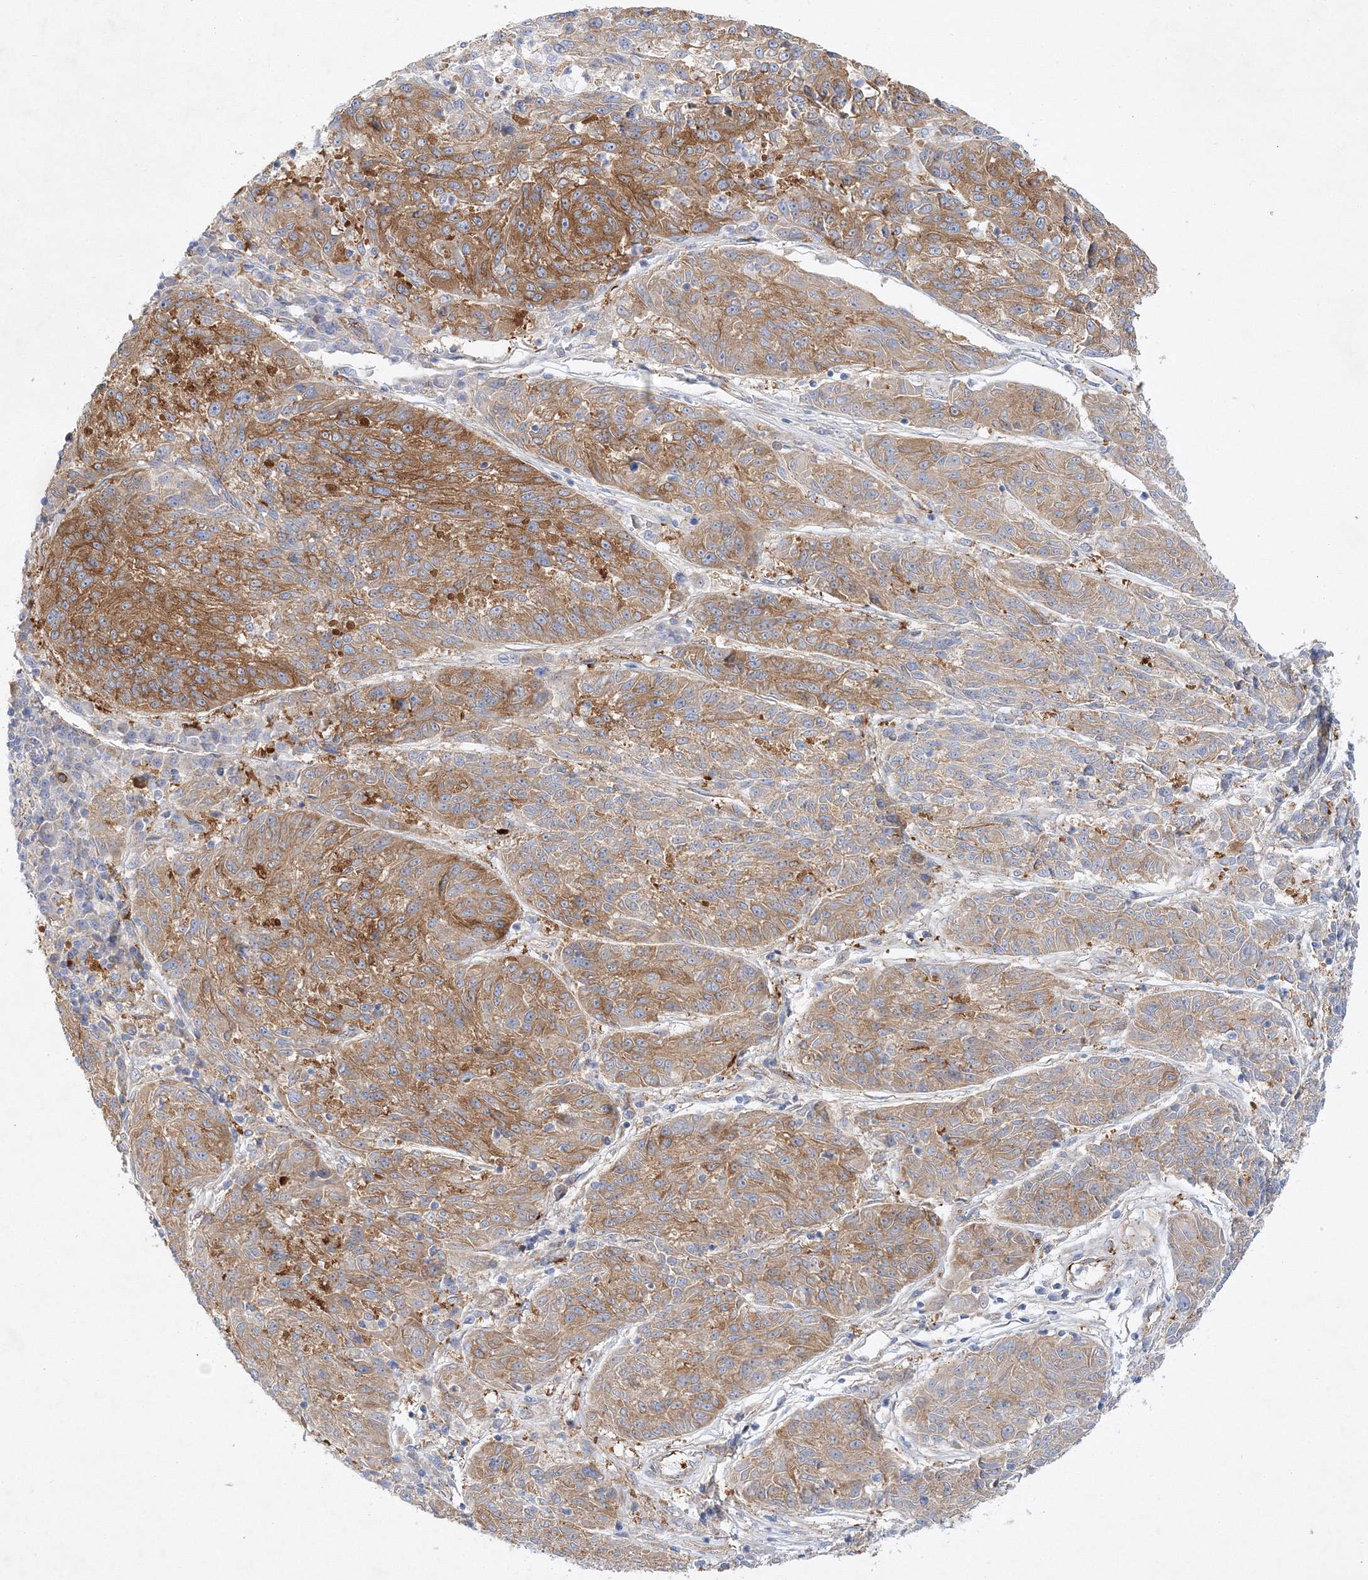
{"staining": {"intensity": "moderate", "quantity": "25%-75%", "location": "cytoplasmic/membranous"}, "tissue": "melanoma", "cell_type": "Tumor cells", "image_type": "cancer", "snomed": [{"axis": "morphology", "description": "Malignant melanoma, NOS"}, {"axis": "topography", "description": "Skin"}], "caption": "Approximately 25%-75% of tumor cells in human melanoma reveal moderate cytoplasmic/membranous protein positivity as visualized by brown immunohistochemical staining.", "gene": "ZFYVE16", "patient": {"sex": "male", "age": 53}}